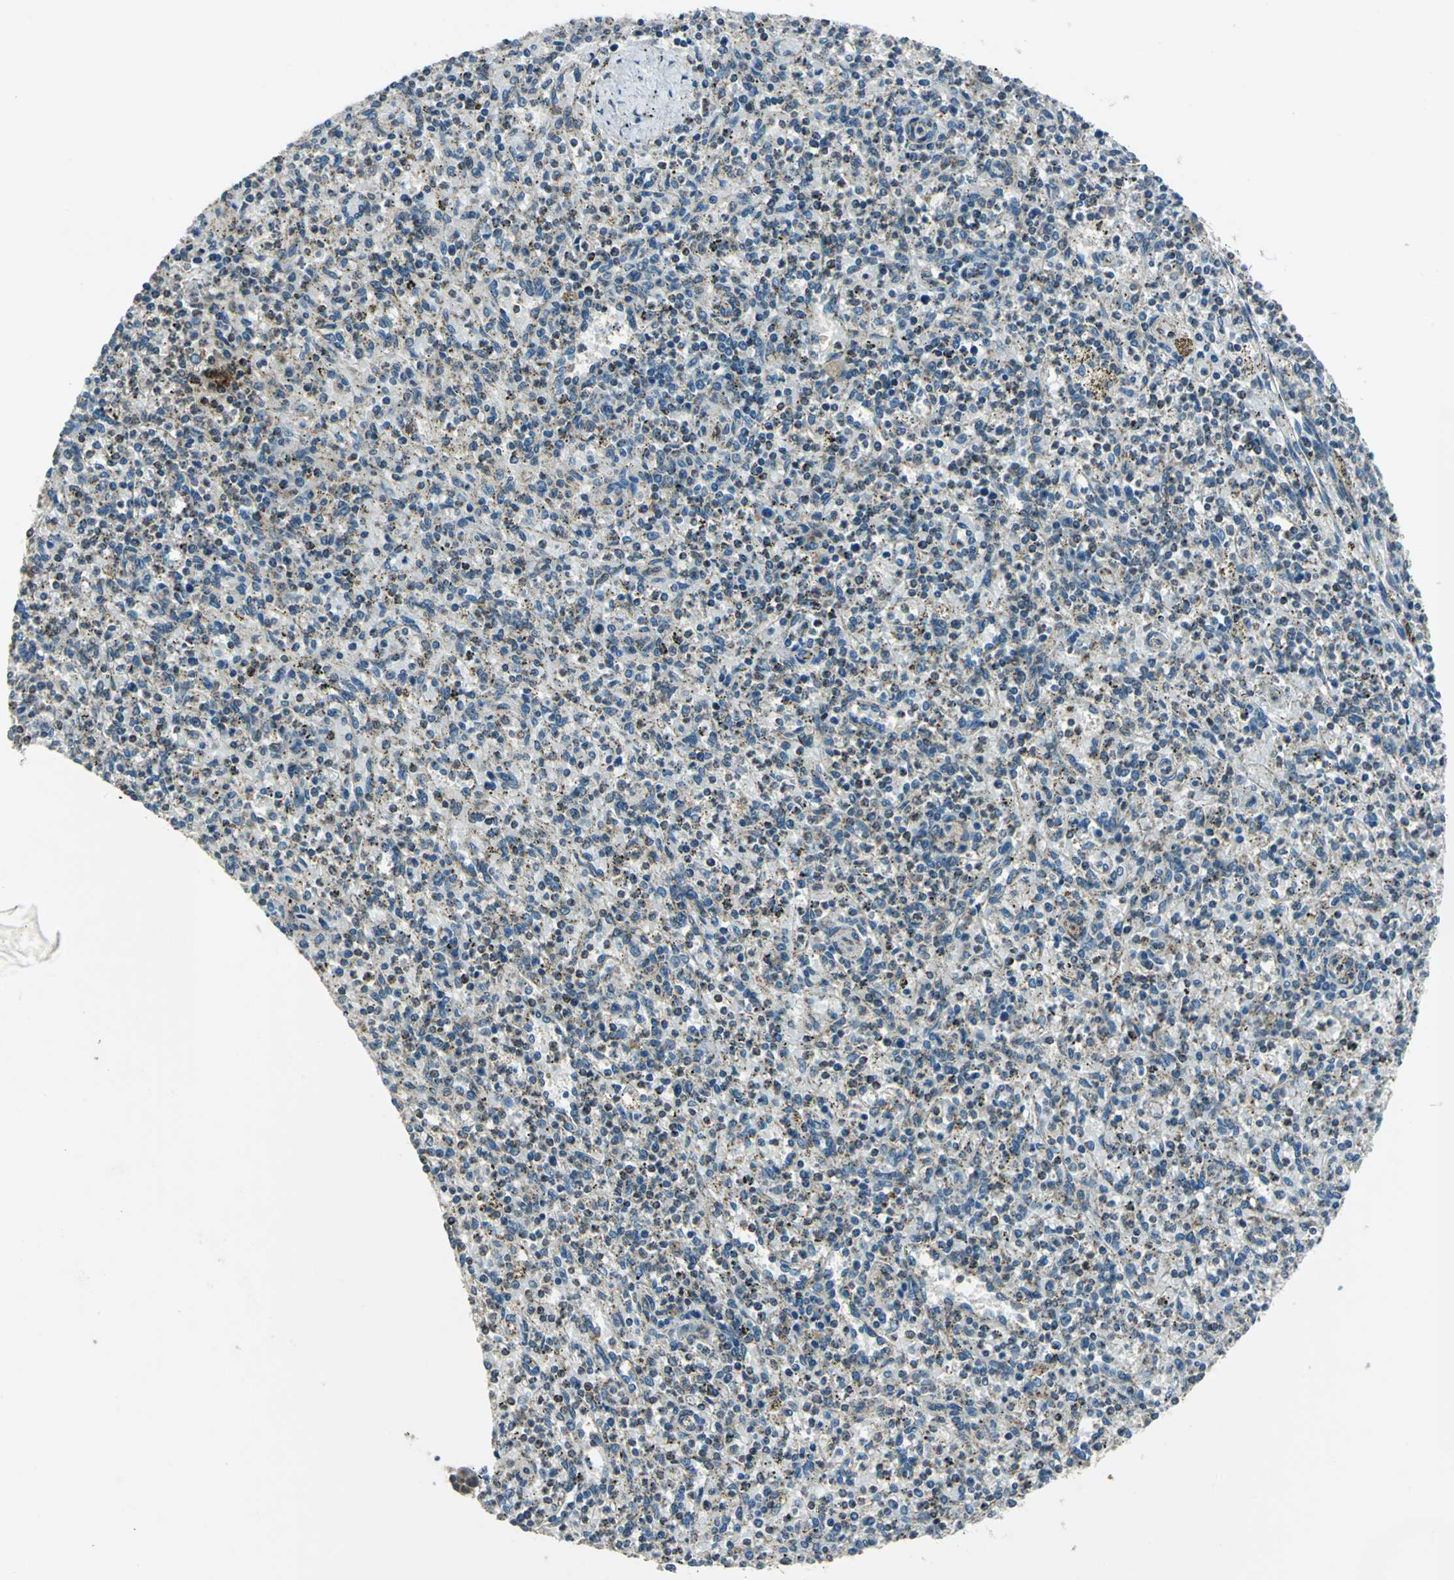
{"staining": {"intensity": "moderate", "quantity": "25%-75%", "location": "cytoplasmic/membranous"}, "tissue": "spleen", "cell_type": "Cells in red pulp", "image_type": "normal", "snomed": [{"axis": "morphology", "description": "Normal tissue, NOS"}, {"axis": "topography", "description": "Spleen"}], "caption": "Spleen was stained to show a protein in brown. There is medium levels of moderate cytoplasmic/membranous expression in about 25%-75% of cells in red pulp. Using DAB (3,3'-diaminobenzidine) (brown) and hematoxylin (blue) stains, captured at high magnification using brightfield microscopy.", "gene": "NUDT2", "patient": {"sex": "male", "age": 72}}